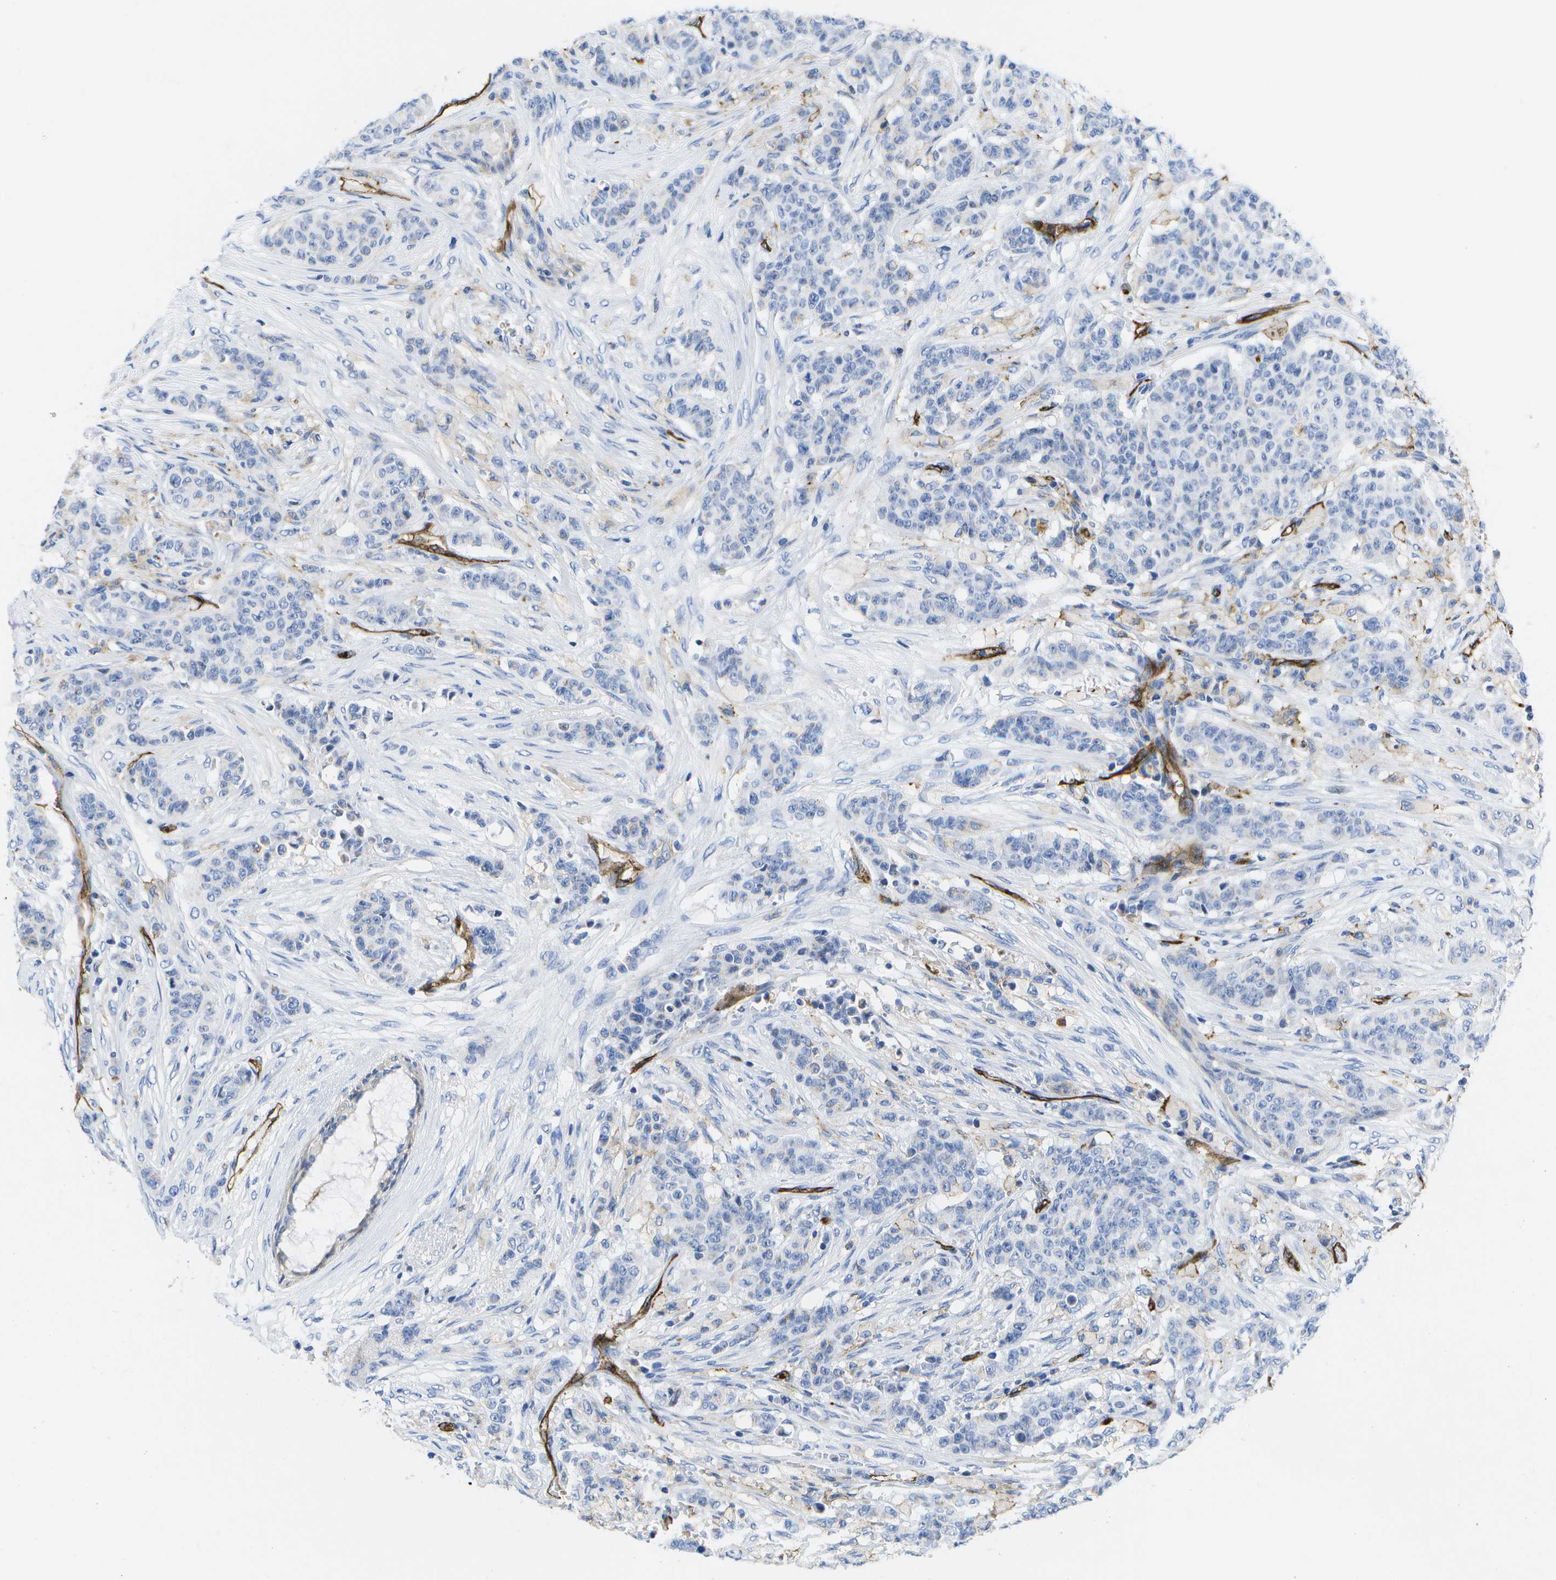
{"staining": {"intensity": "negative", "quantity": "none", "location": "none"}, "tissue": "breast cancer", "cell_type": "Tumor cells", "image_type": "cancer", "snomed": [{"axis": "morphology", "description": "Normal tissue, NOS"}, {"axis": "morphology", "description": "Duct carcinoma"}, {"axis": "topography", "description": "Breast"}], "caption": "This is an IHC image of breast cancer. There is no expression in tumor cells.", "gene": "DYSF", "patient": {"sex": "female", "age": 40}}